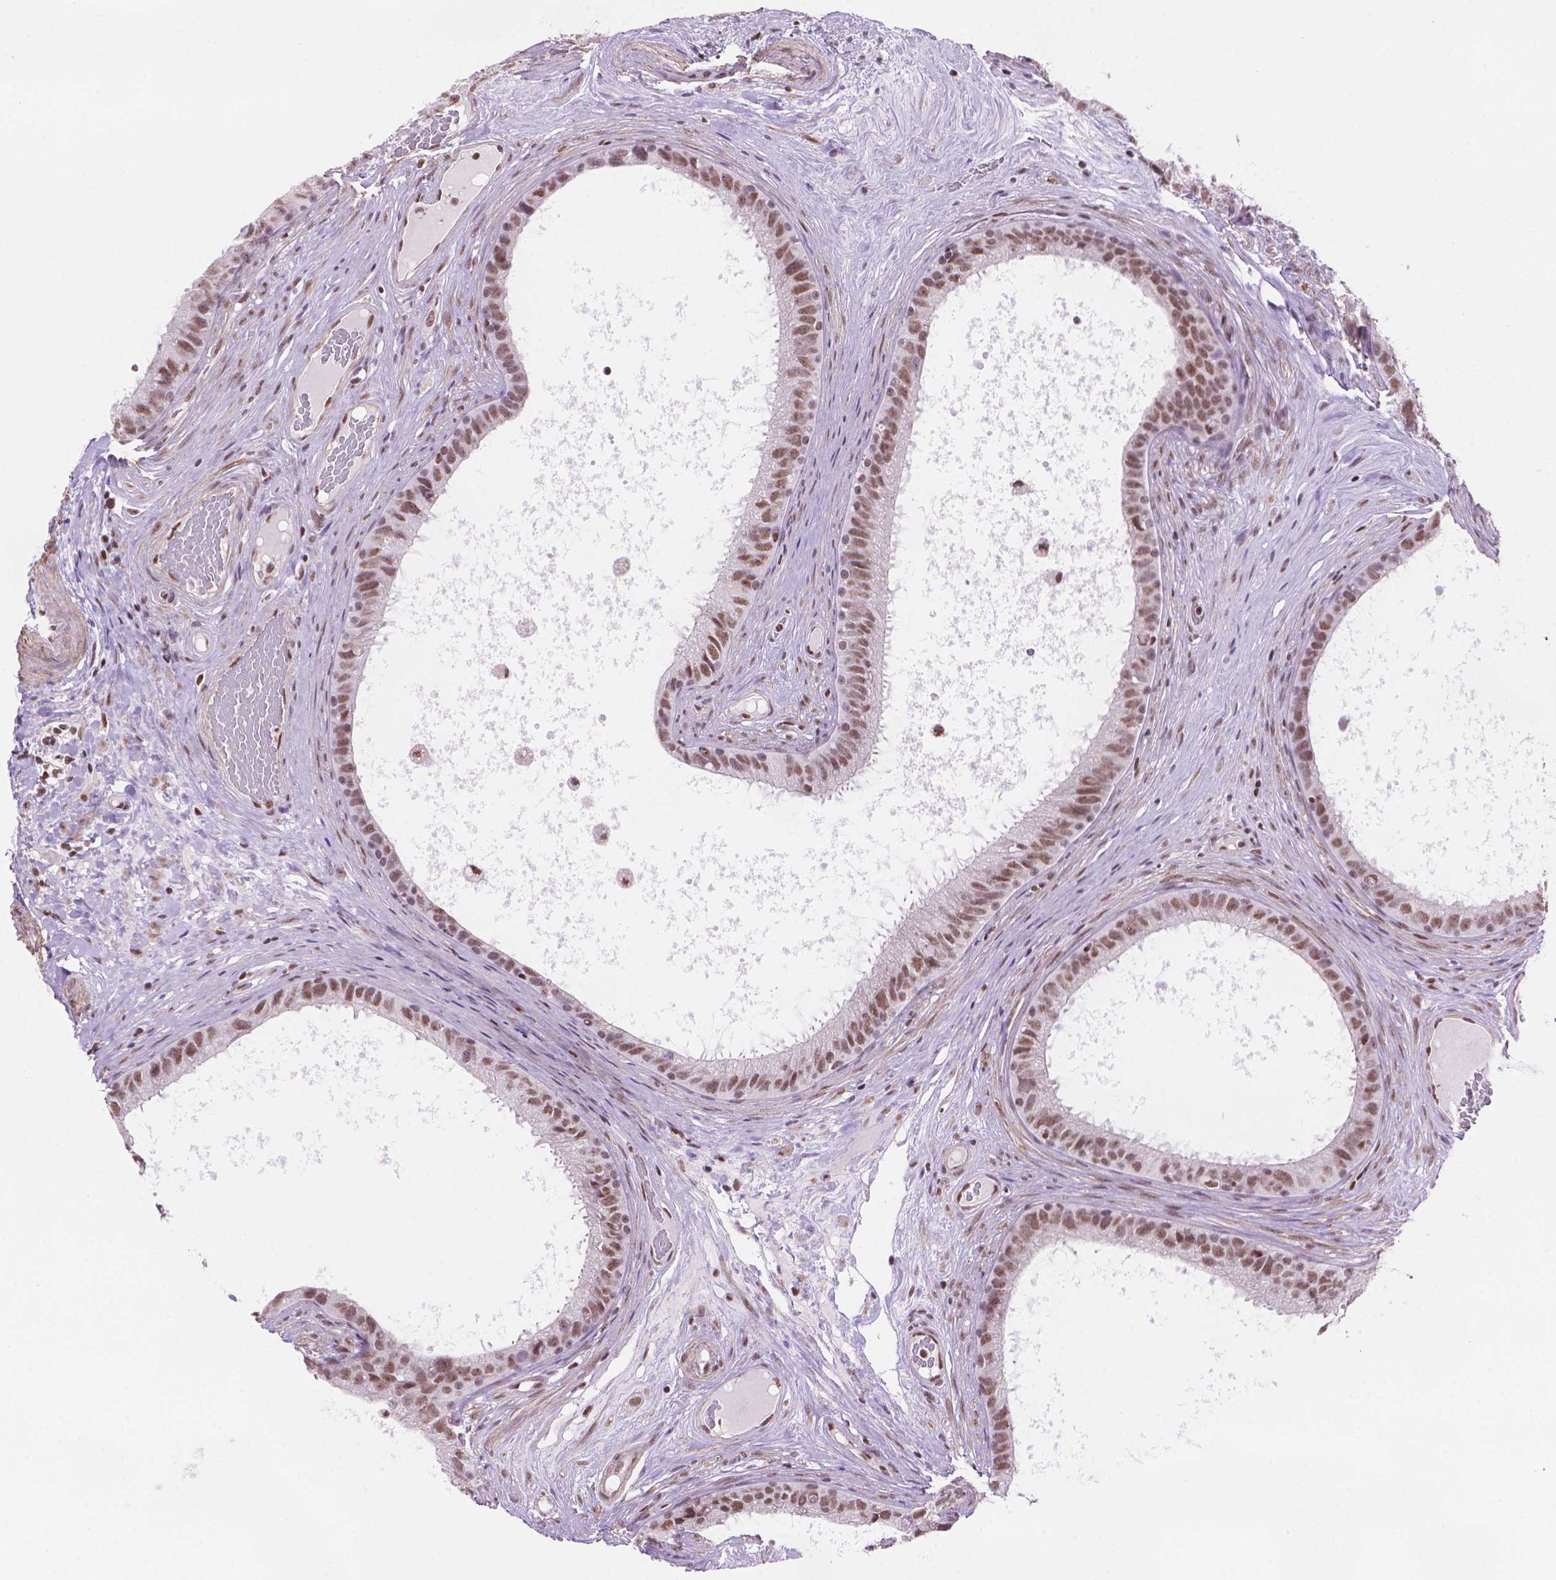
{"staining": {"intensity": "moderate", "quantity": ">75%", "location": "nuclear"}, "tissue": "epididymis", "cell_type": "Glandular cells", "image_type": "normal", "snomed": [{"axis": "morphology", "description": "Normal tissue, NOS"}, {"axis": "topography", "description": "Epididymis"}], "caption": "Benign epididymis displays moderate nuclear expression in approximately >75% of glandular cells.", "gene": "UBN1", "patient": {"sex": "male", "age": 59}}